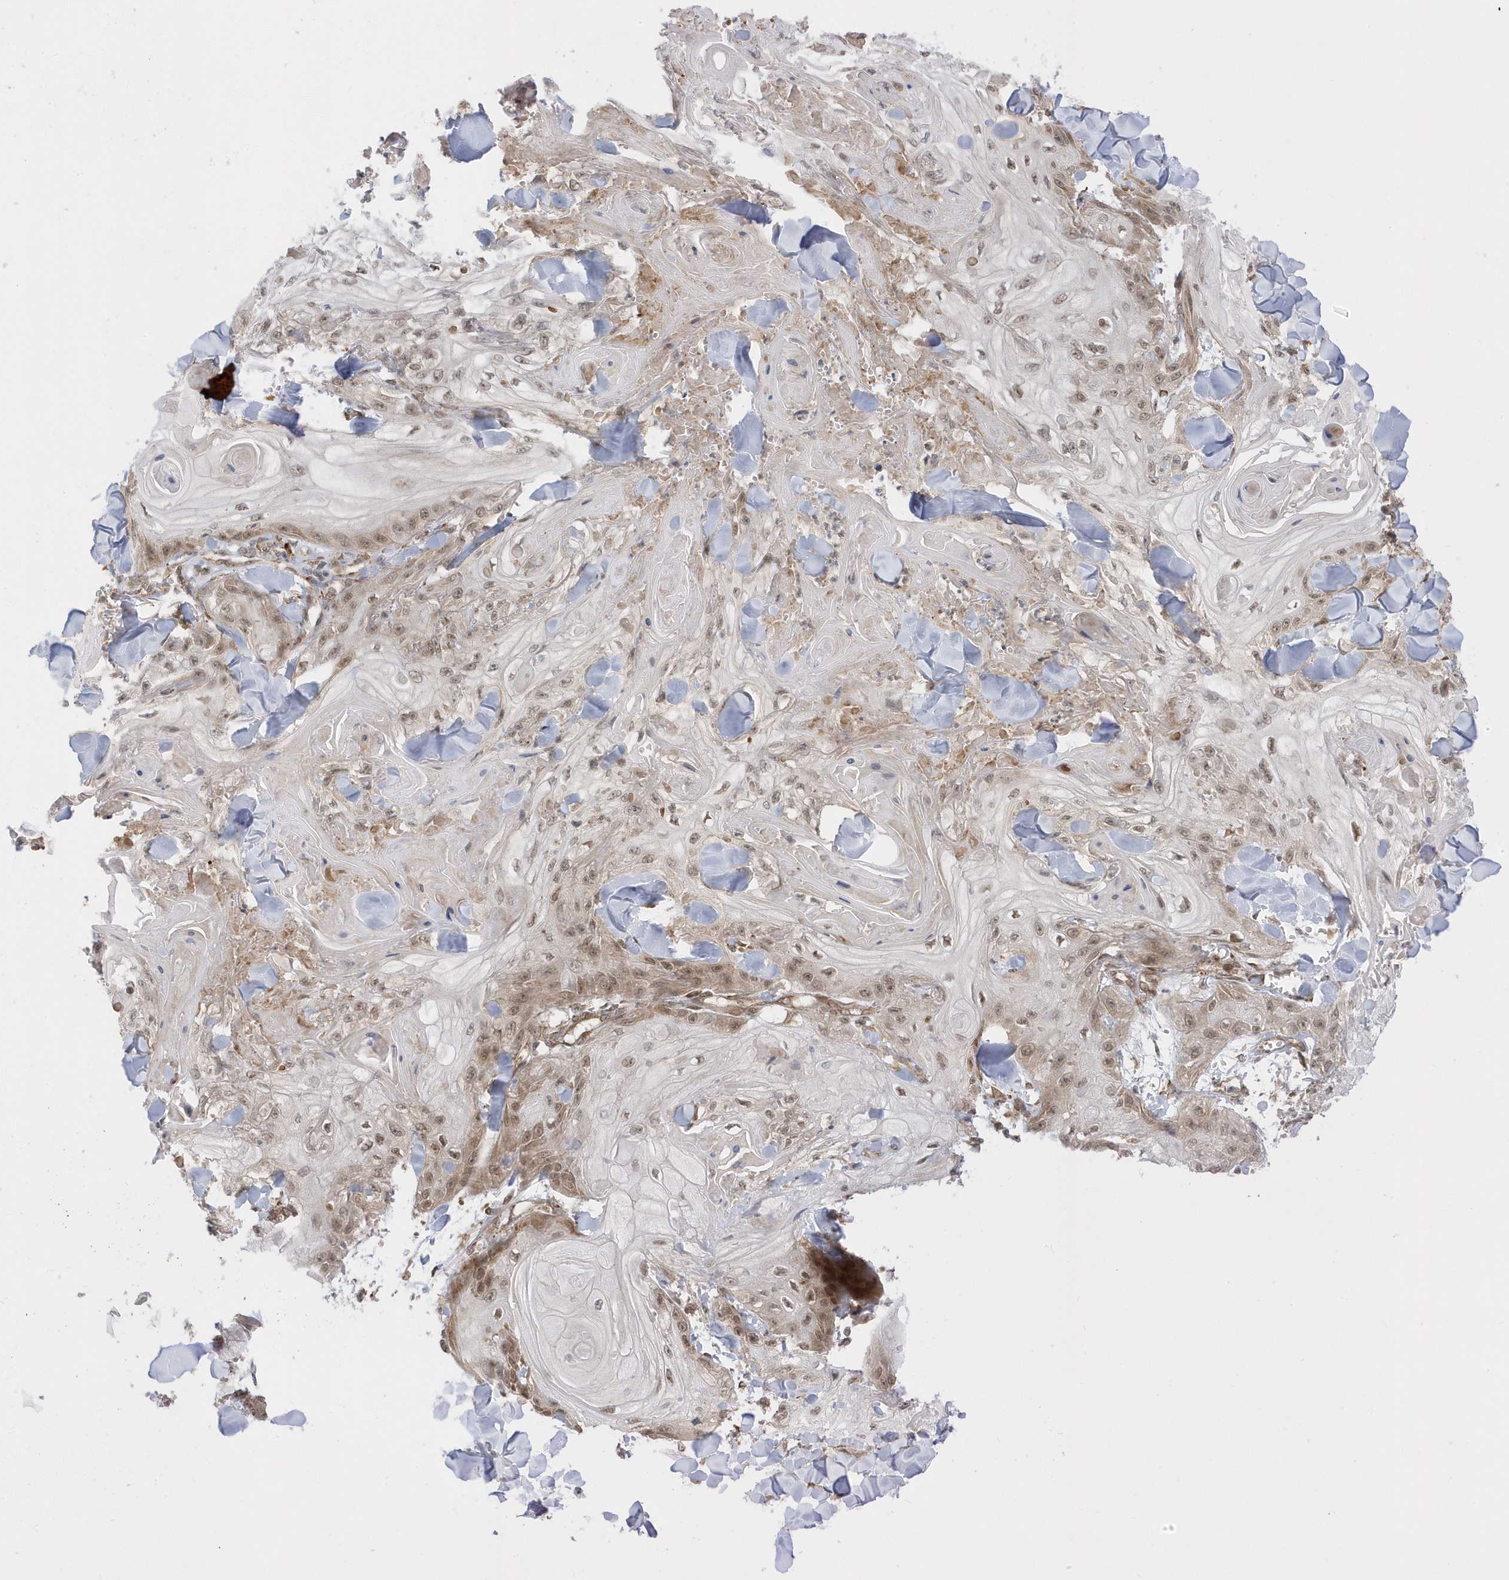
{"staining": {"intensity": "moderate", "quantity": "25%-75%", "location": "cytoplasmic/membranous,nuclear"}, "tissue": "skin cancer", "cell_type": "Tumor cells", "image_type": "cancer", "snomed": [{"axis": "morphology", "description": "Squamous cell carcinoma, NOS"}, {"axis": "topography", "description": "Skin"}], "caption": "Tumor cells demonstrate medium levels of moderate cytoplasmic/membranous and nuclear expression in approximately 25%-75% of cells in human skin cancer (squamous cell carcinoma). Nuclei are stained in blue.", "gene": "METTL21A", "patient": {"sex": "male", "age": 74}}